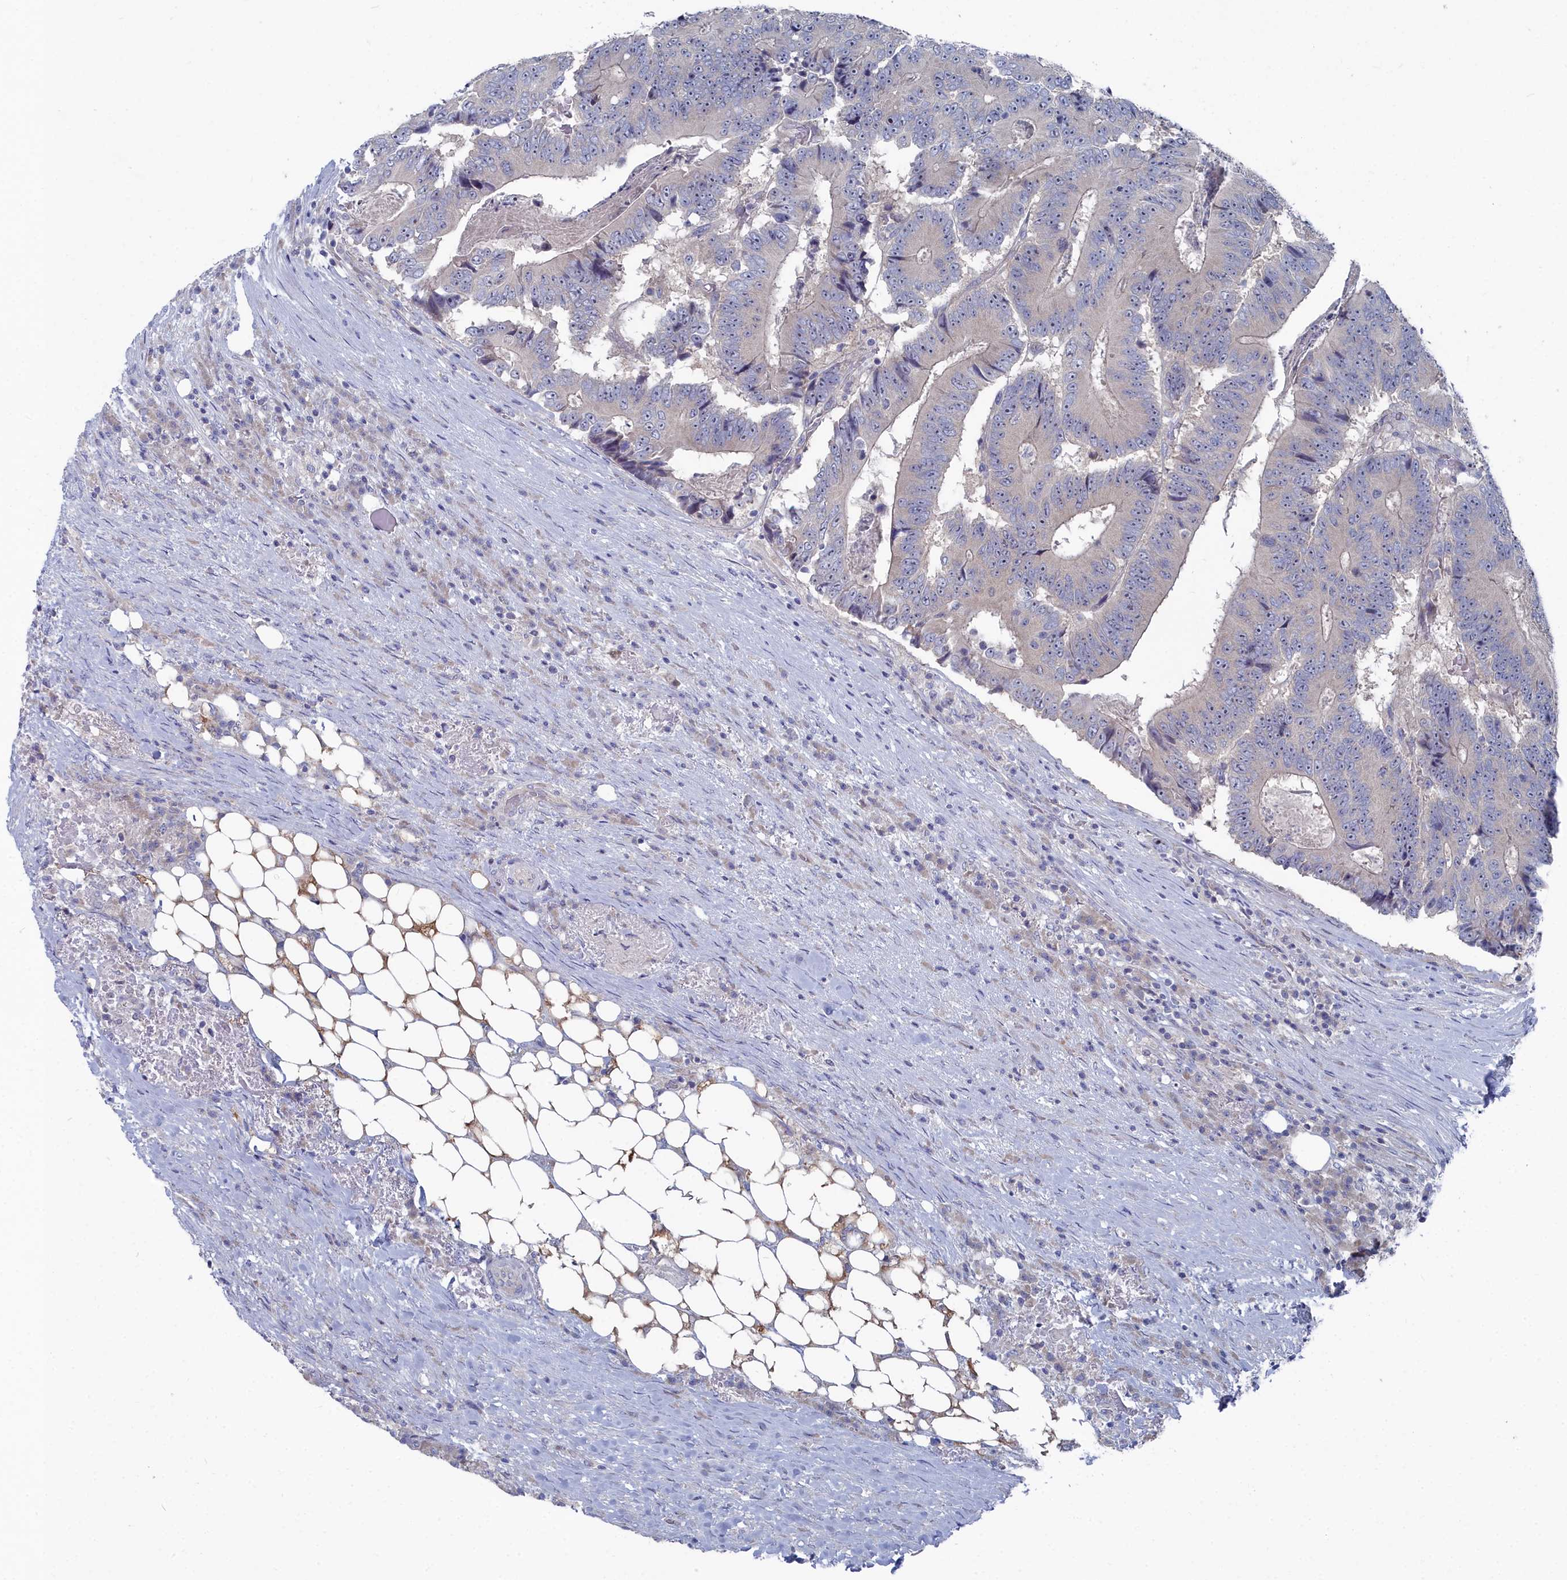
{"staining": {"intensity": "negative", "quantity": "none", "location": "none"}, "tissue": "colorectal cancer", "cell_type": "Tumor cells", "image_type": "cancer", "snomed": [{"axis": "morphology", "description": "Adenocarcinoma, NOS"}, {"axis": "topography", "description": "Colon"}], "caption": "The image exhibits no significant positivity in tumor cells of colorectal adenocarcinoma.", "gene": "CCDC149", "patient": {"sex": "male", "age": 83}}